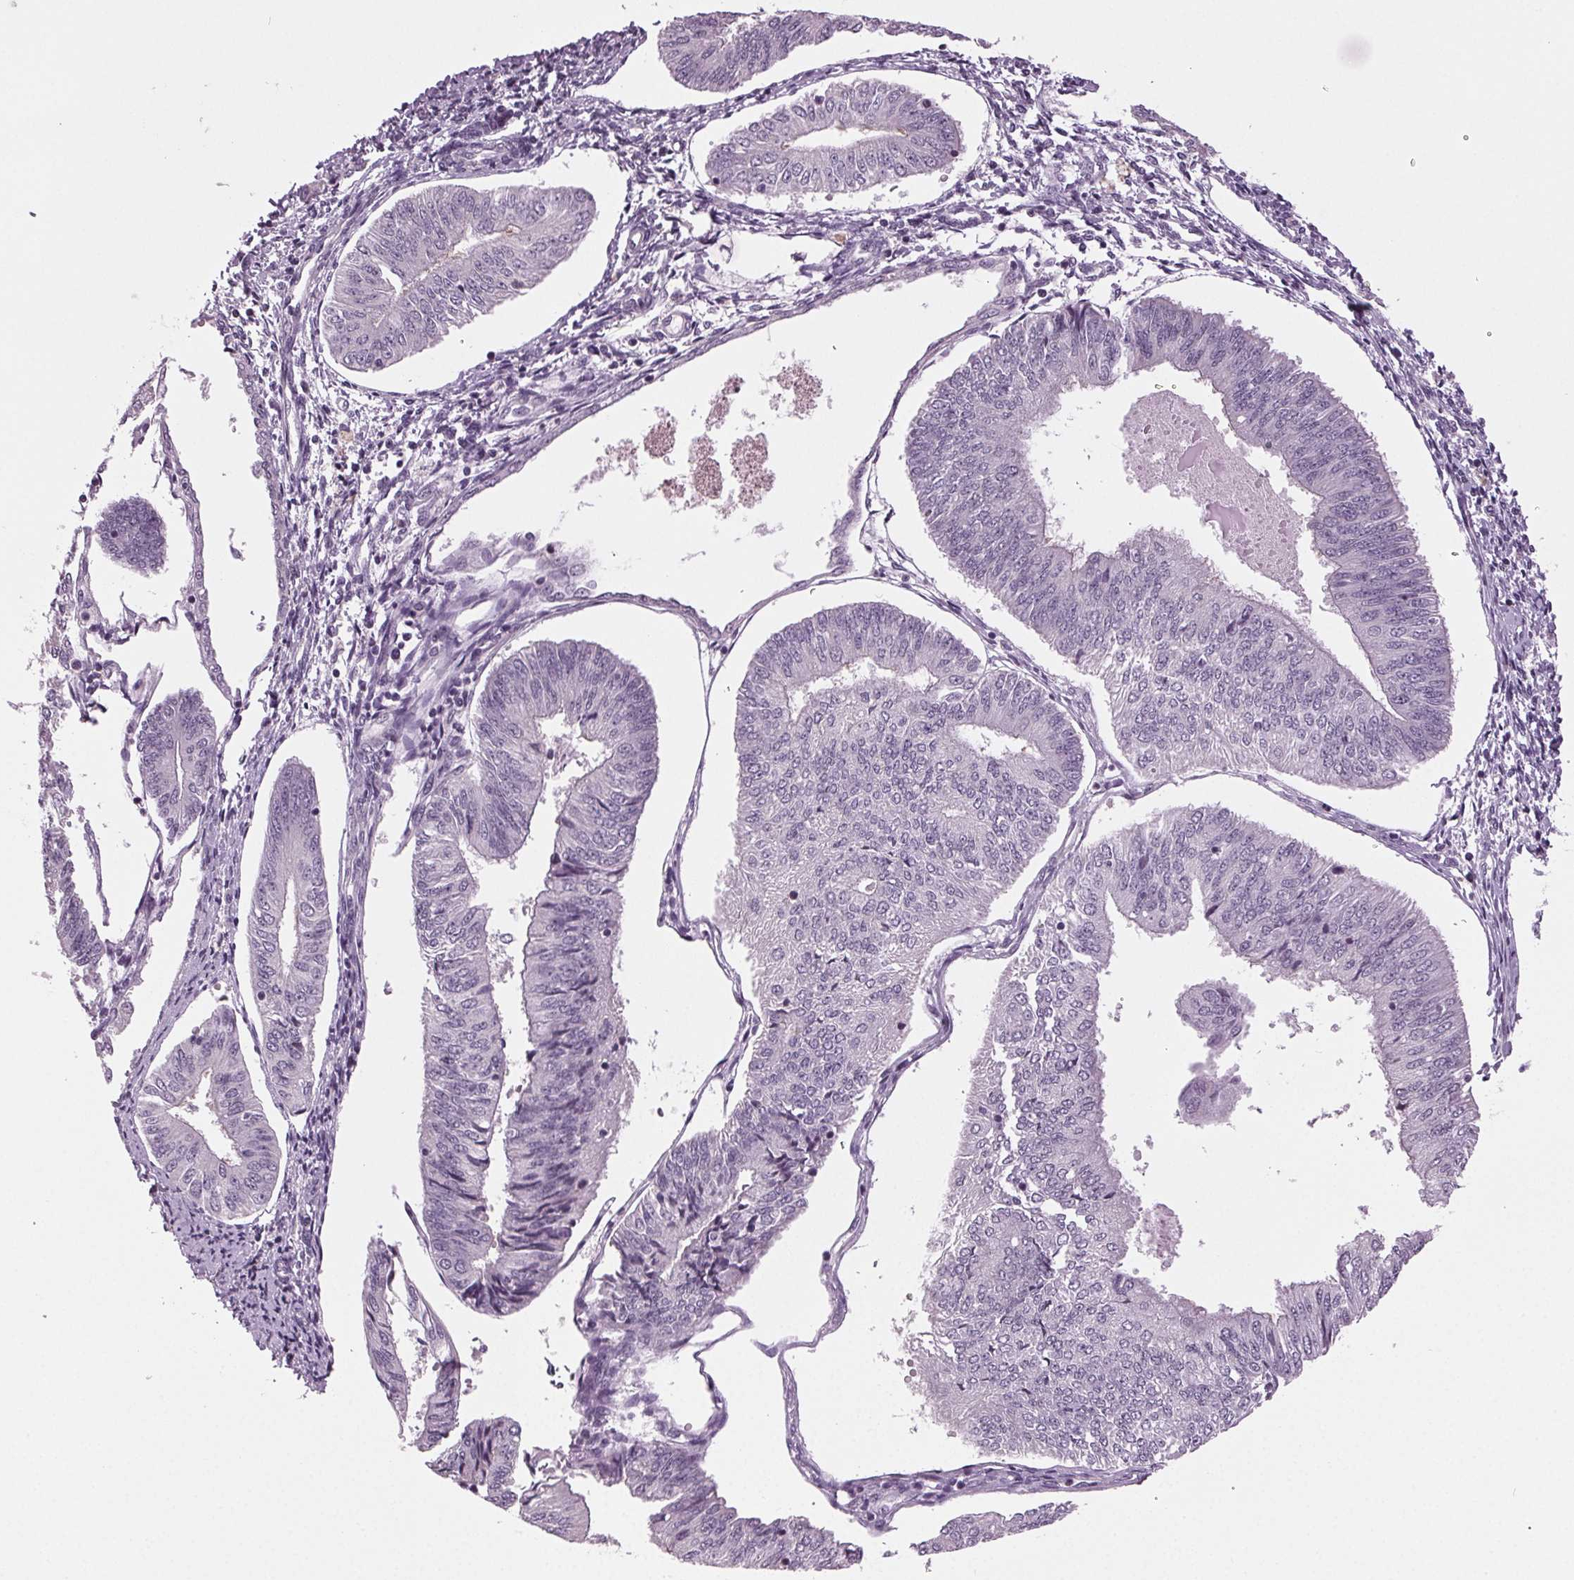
{"staining": {"intensity": "negative", "quantity": "none", "location": "none"}, "tissue": "endometrial cancer", "cell_type": "Tumor cells", "image_type": "cancer", "snomed": [{"axis": "morphology", "description": "Adenocarcinoma, NOS"}, {"axis": "topography", "description": "Endometrium"}], "caption": "Immunohistochemistry image of neoplastic tissue: adenocarcinoma (endometrial) stained with DAB (3,3'-diaminobenzidine) shows no significant protein staining in tumor cells.", "gene": "DNAH12", "patient": {"sex": "female", "age": 58}}